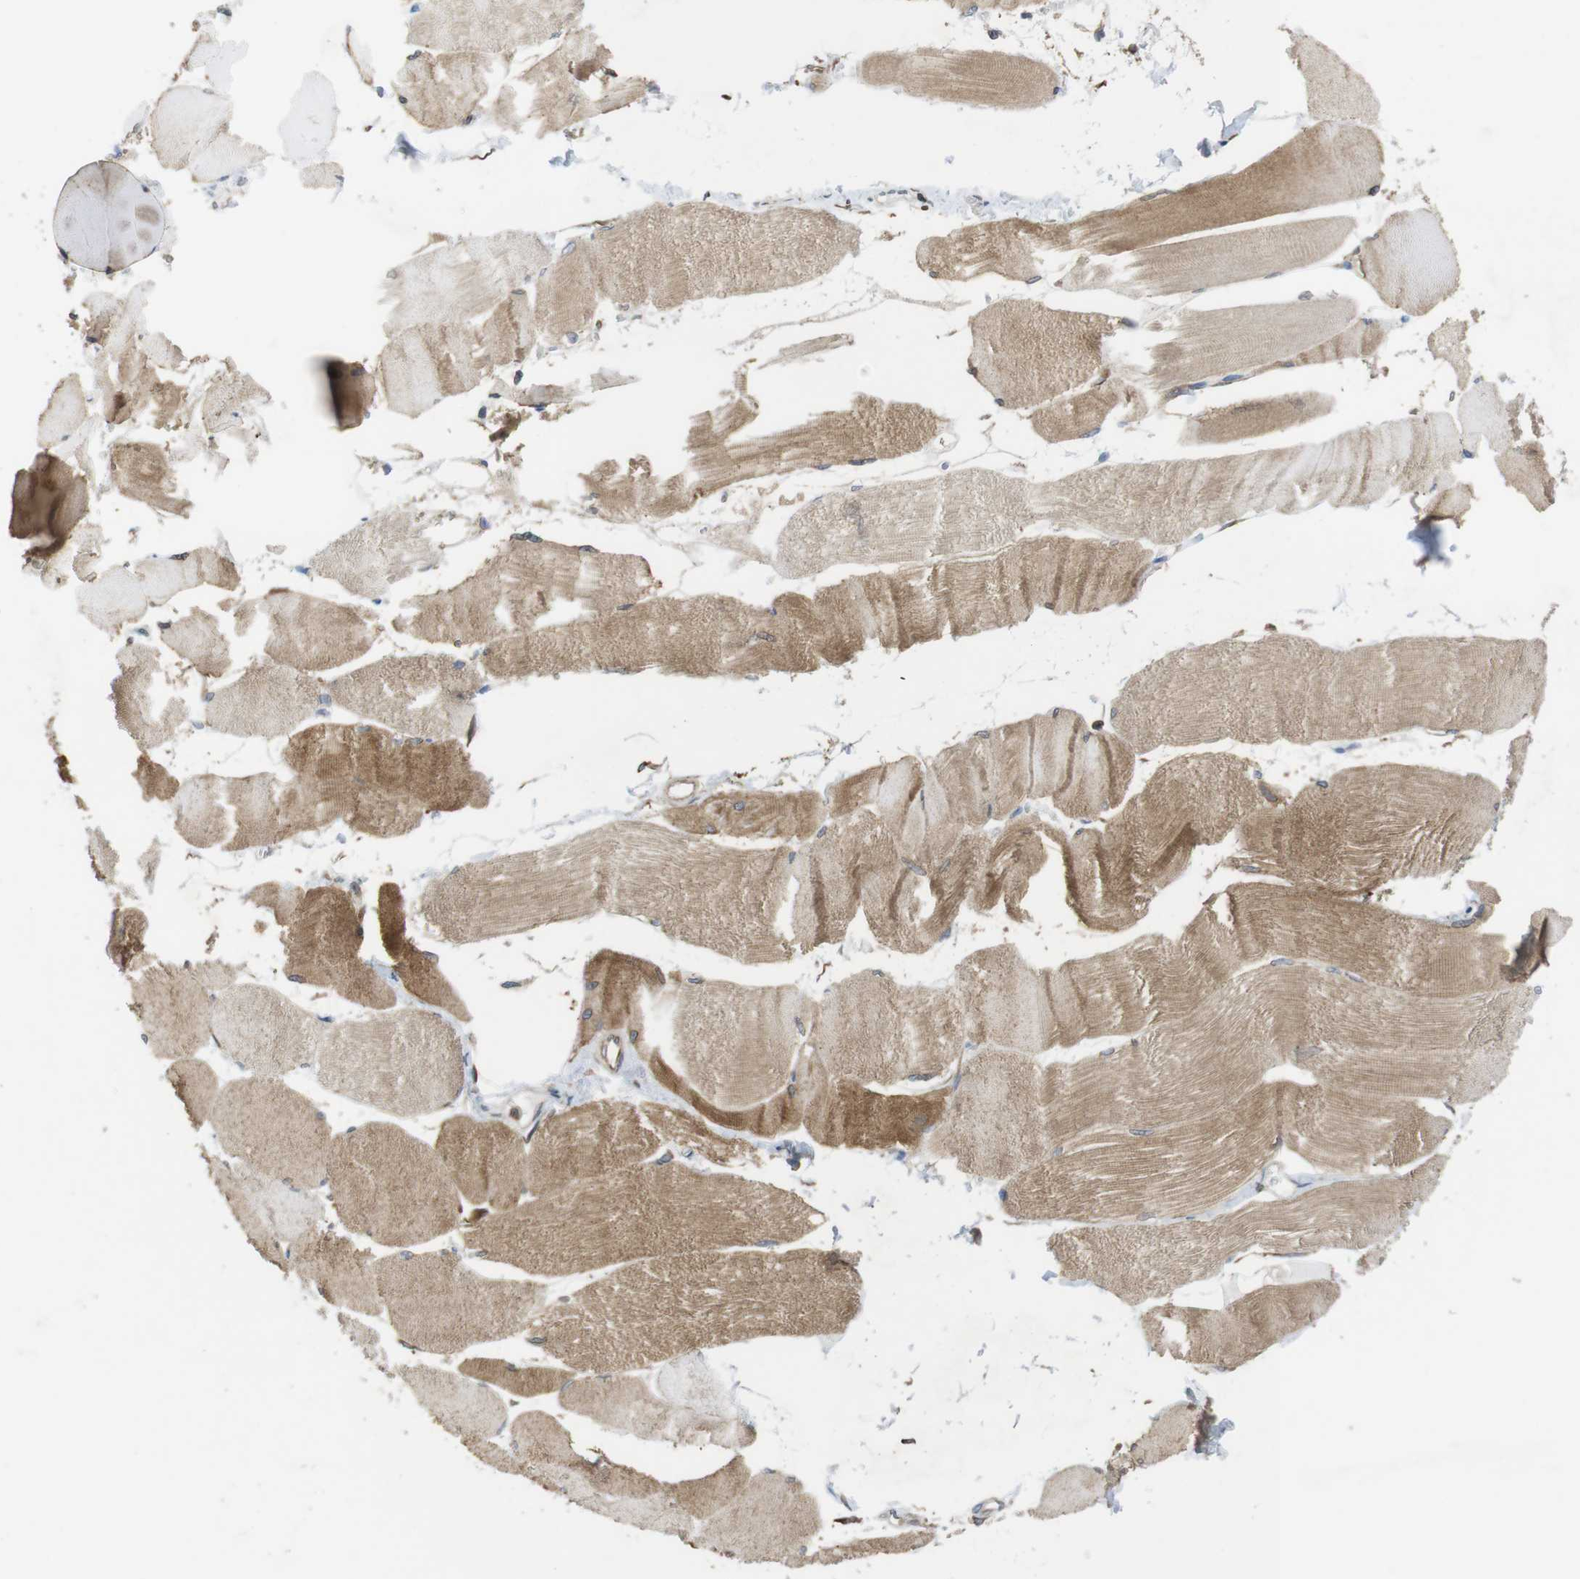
{"staining": {"intensity": "moderate", "quantity": ">75%", "location": "cytoplasmic/membranous"}, "tissue": "skeletal muscle", "cell_type": "Myocytes", "image_type": "normal", "snomed": [{"axis": "morphology", "description": "Normal tissue, NOS"}, {"axis": "morphology", "description": "Squamous cell carcinoma, NOS"}, {"axis": "topography", "description": "Skeletal muscle"}], "caption": "This photomicrograph demonstrates immunohistochemistry staining of unremarkable skeletal muscle, with medium moderate cytoplasmic/membranous staining in about >75% of myocytes.", "gene": "ARL6IP5", "patient": {"sex": "male", "age": 51}}